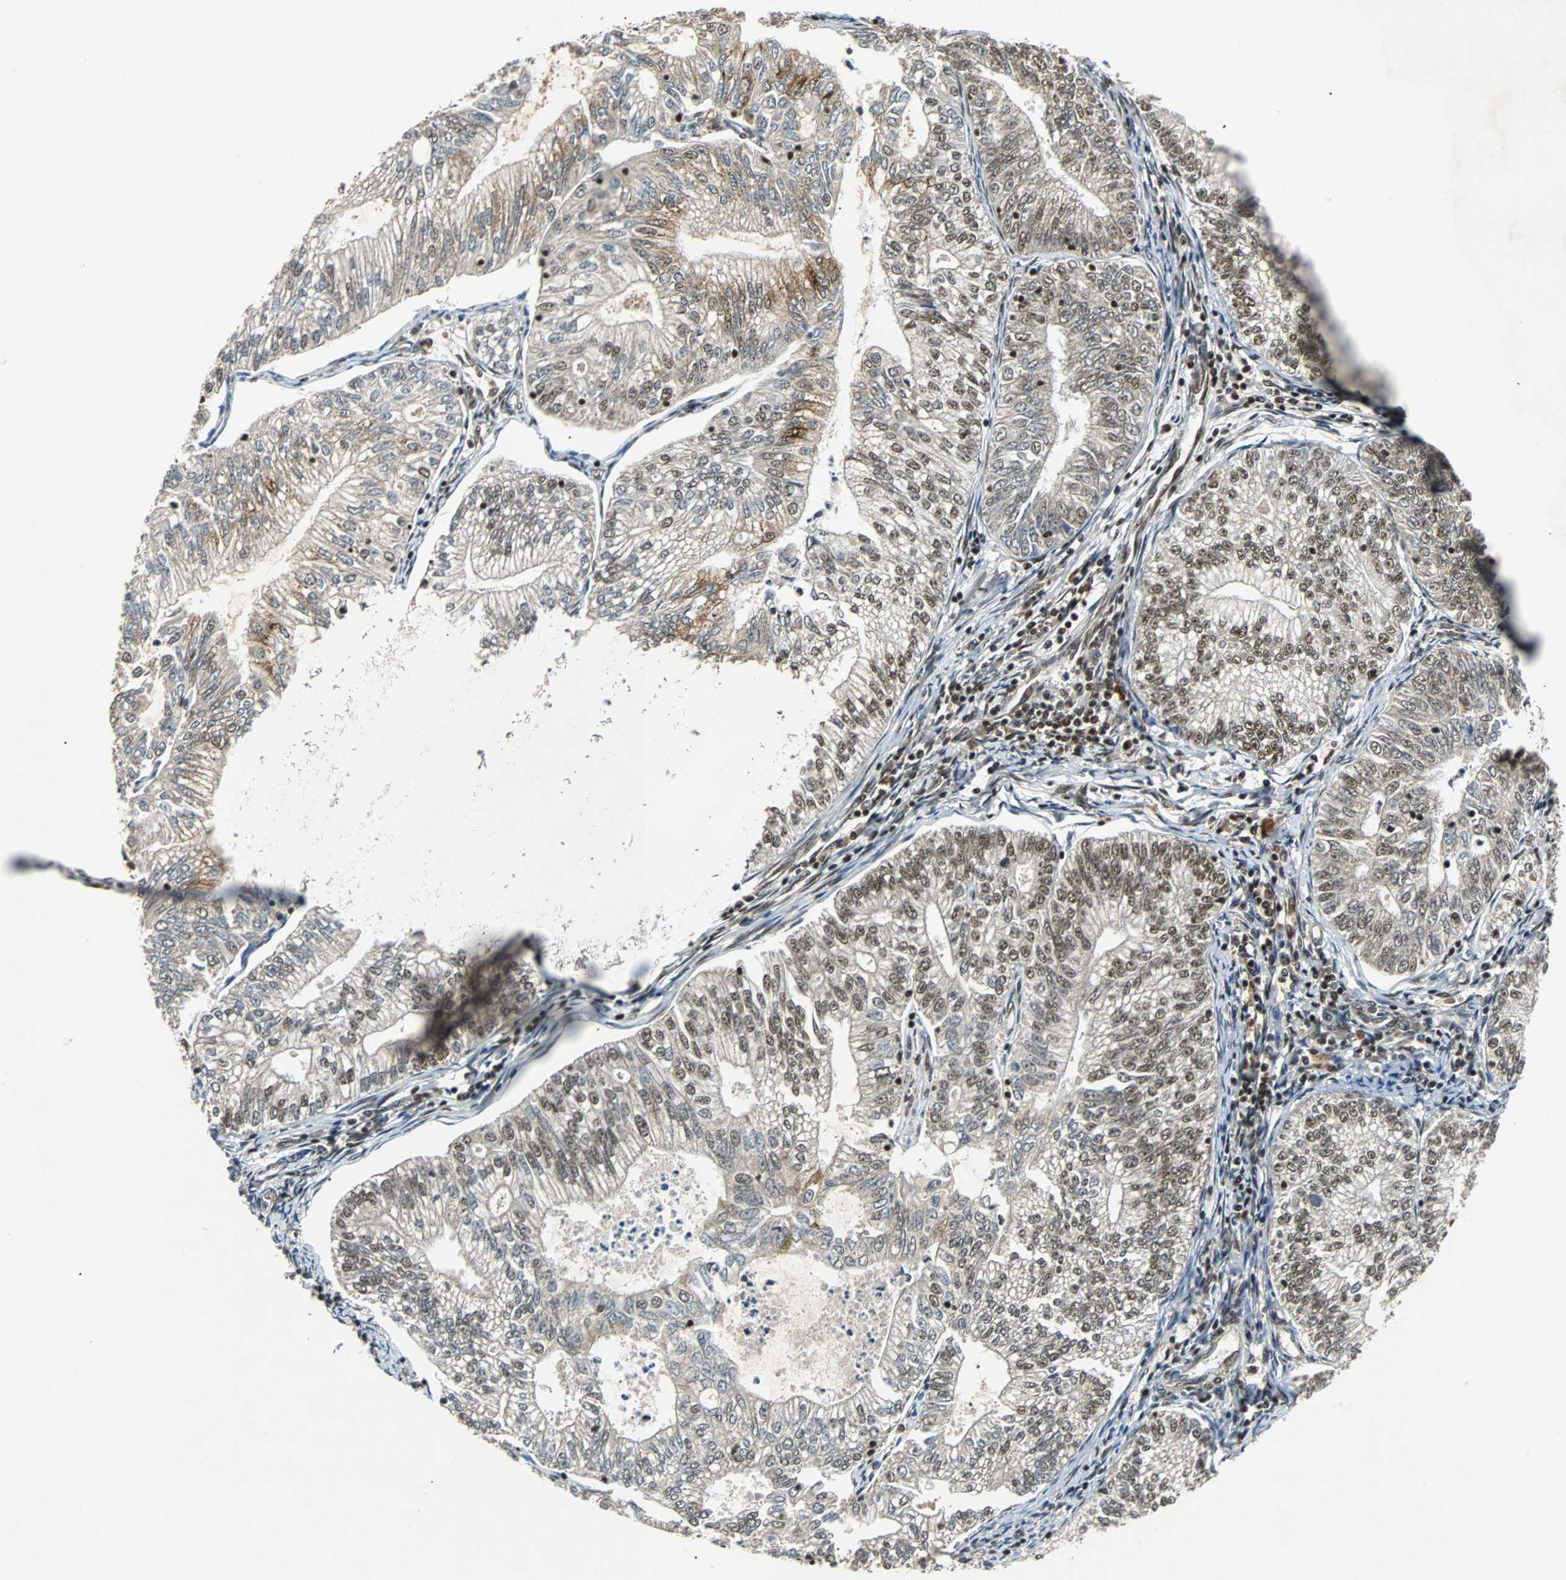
{"staining": {"intensity": "moderate", "quantity": "25%-75%", "location": "nuclear"}, "tissue": "endometrial cancer", "cell_type": "Tumor cells", "image_type": "cancer", "snomed": [{"axis": "morphology", "description": "Adenocarcinoma, NOS"}, {"axis": "topography", "description": "Endometrium"}], "caption": "DAB (3,3'-diaminobenzidine) immunohistochemical staining of human endometrial cancer (adenocarcinoma) exhibits moderate nuclear protein staining in about 25%-75% of tumor cells. The staining was performed using DAB (3,3'-diaminobenzidine) to visualize the protein expression in brown, while the nuclei were stained in blue with hematoxylin (Magnification: 20x).", "gene": "TAF5", "patient": {"sex": "female", "age": 69}}